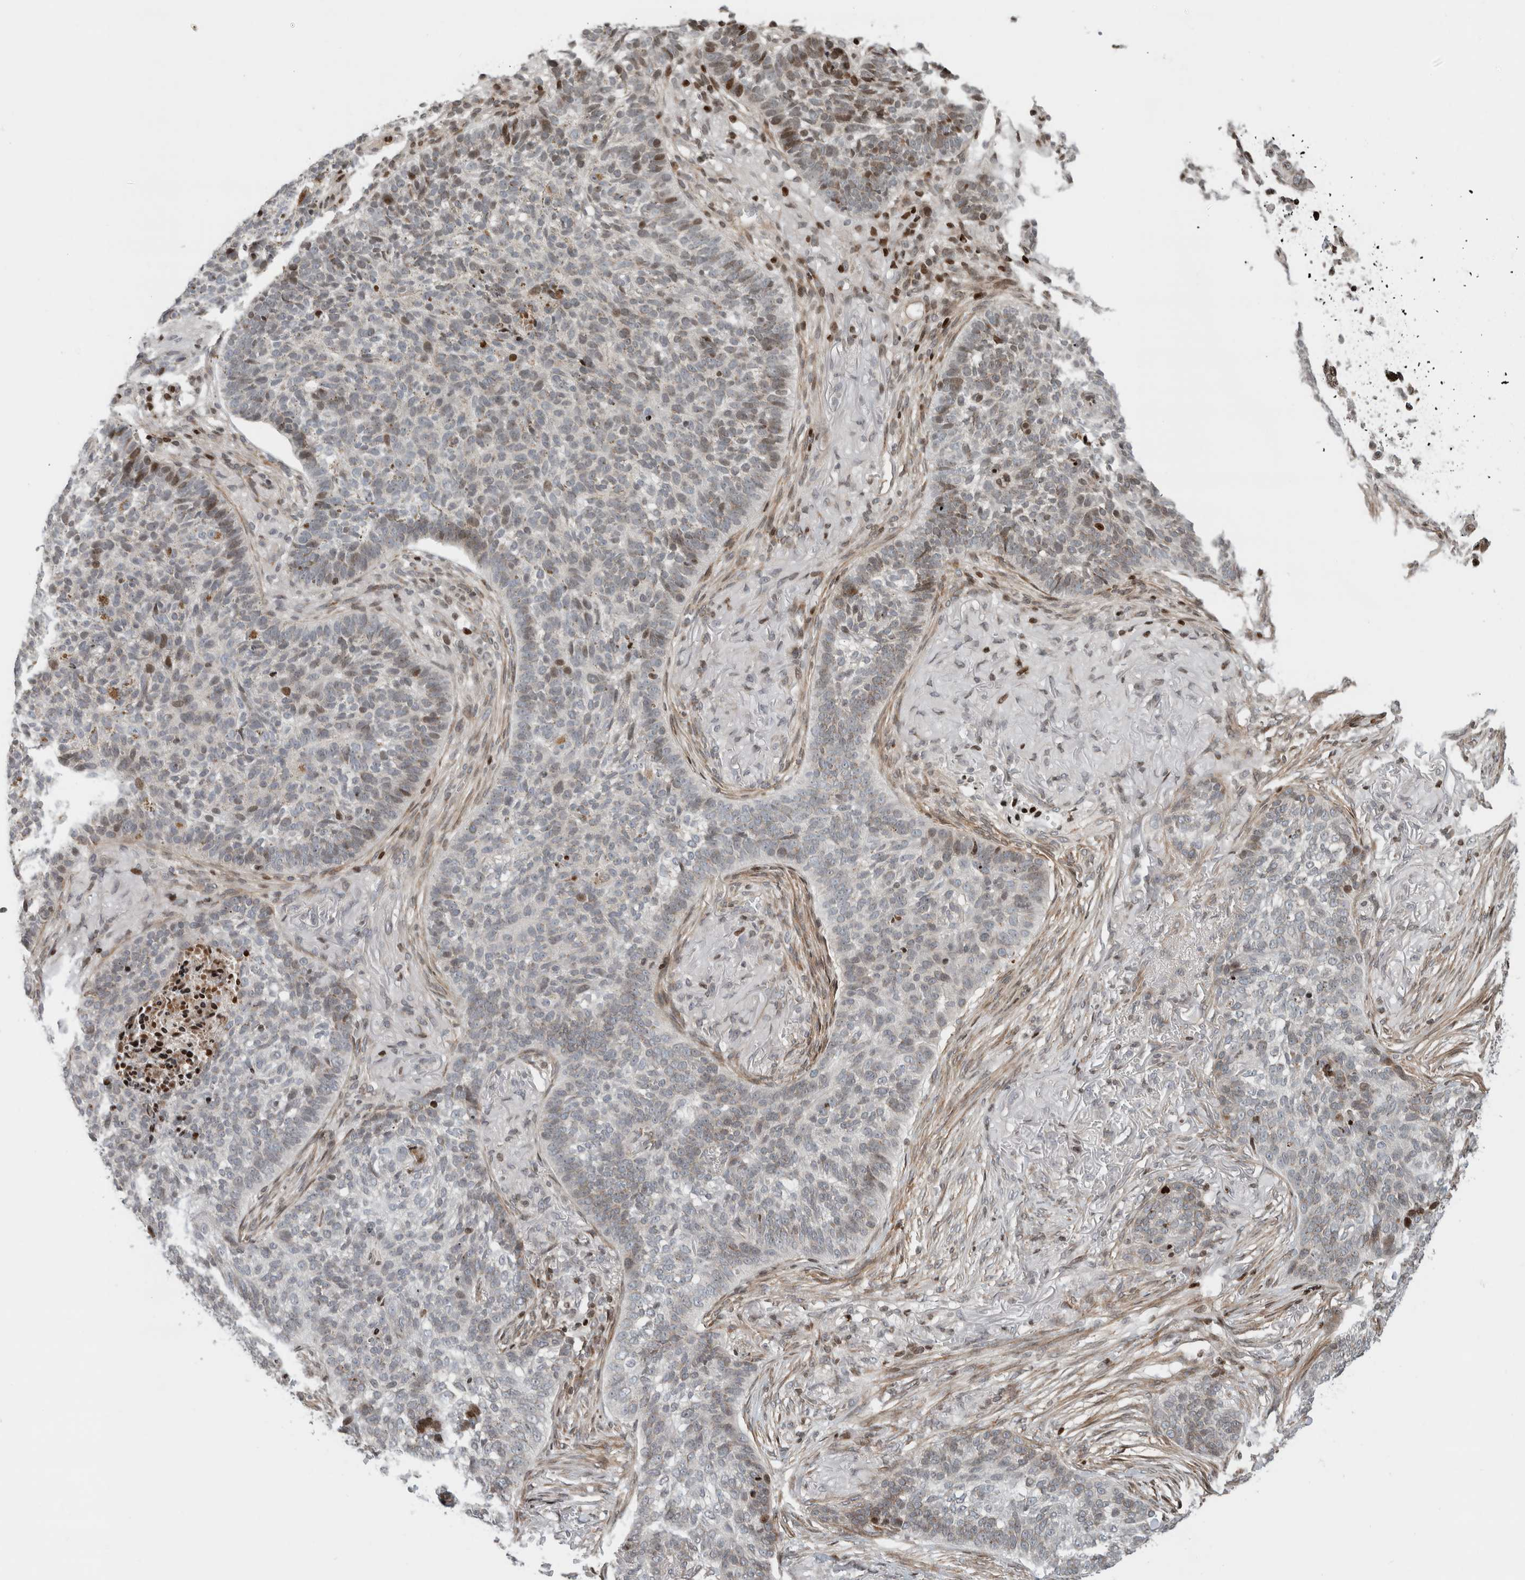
{"staining": {"intensity": "weak", "quantity": "<25%", "location": "cytoplasmic/membranous,nuclear"}, "tissue": "skin cancer", "cell_type": "Tumor cells", "image_type": "cancer", "snomed": [{"axis": "morphology", "description": "Basal cell carcinoma"}, {"axis": "topography", "description": "Skin"}], "caption": "This is an immunohistochemistry photomicrograph of skin cancer (basal cell carcinoma). There is no positivity in tumor cells.", "gene": "GINS4", "patient": {"sex": "male", "age": 85}}